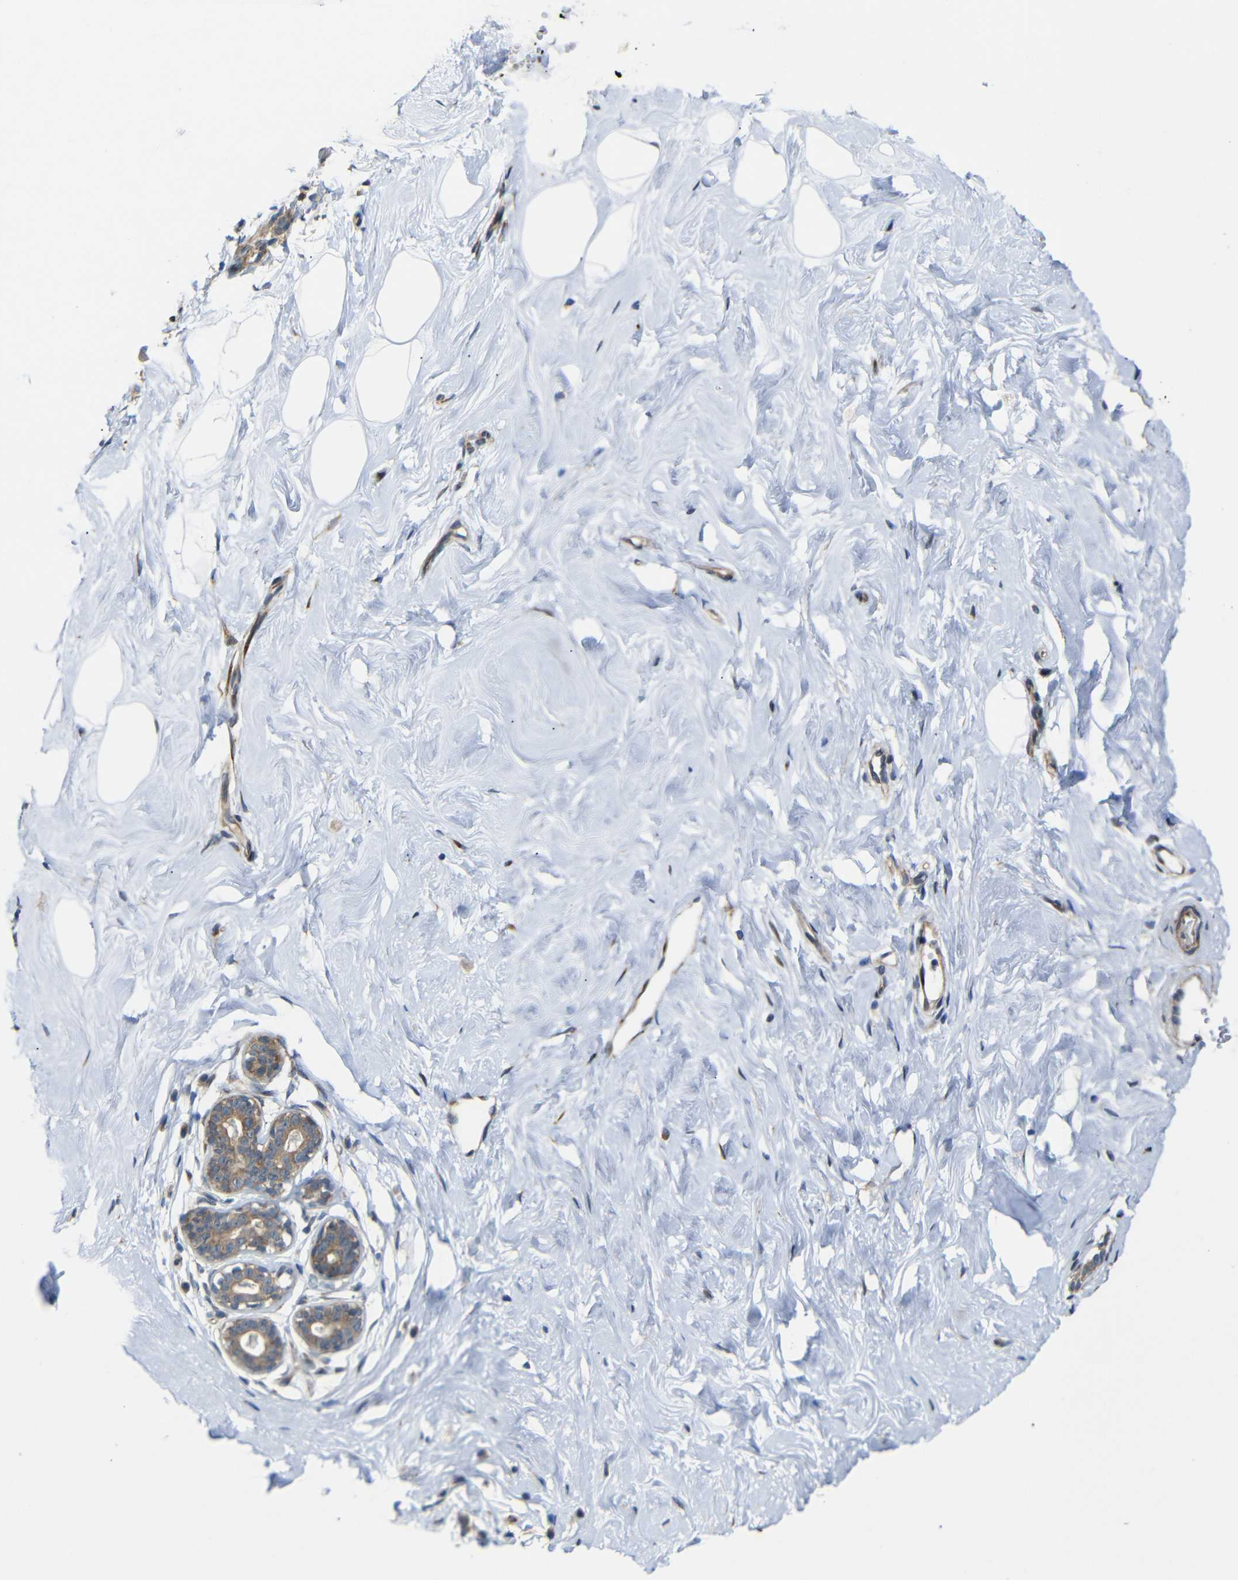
{"staining": {"intensity": "negative", "quantity": "none", "location": "none"}, "tissue": "breast", "cell_type": "Adipocytes", "image_type": "normal", "snomed": [{"axis": "morphology", "description": "Normal tissue, NOS"}, {"axis": "topography", "description": "Breast"}], "caption": "This is an immunohistochemistry photomicrograph of benign breast. There is no staining in adipocytes.", "gene": "P3H2", "patient": {"sex": "female", "age": 23}}